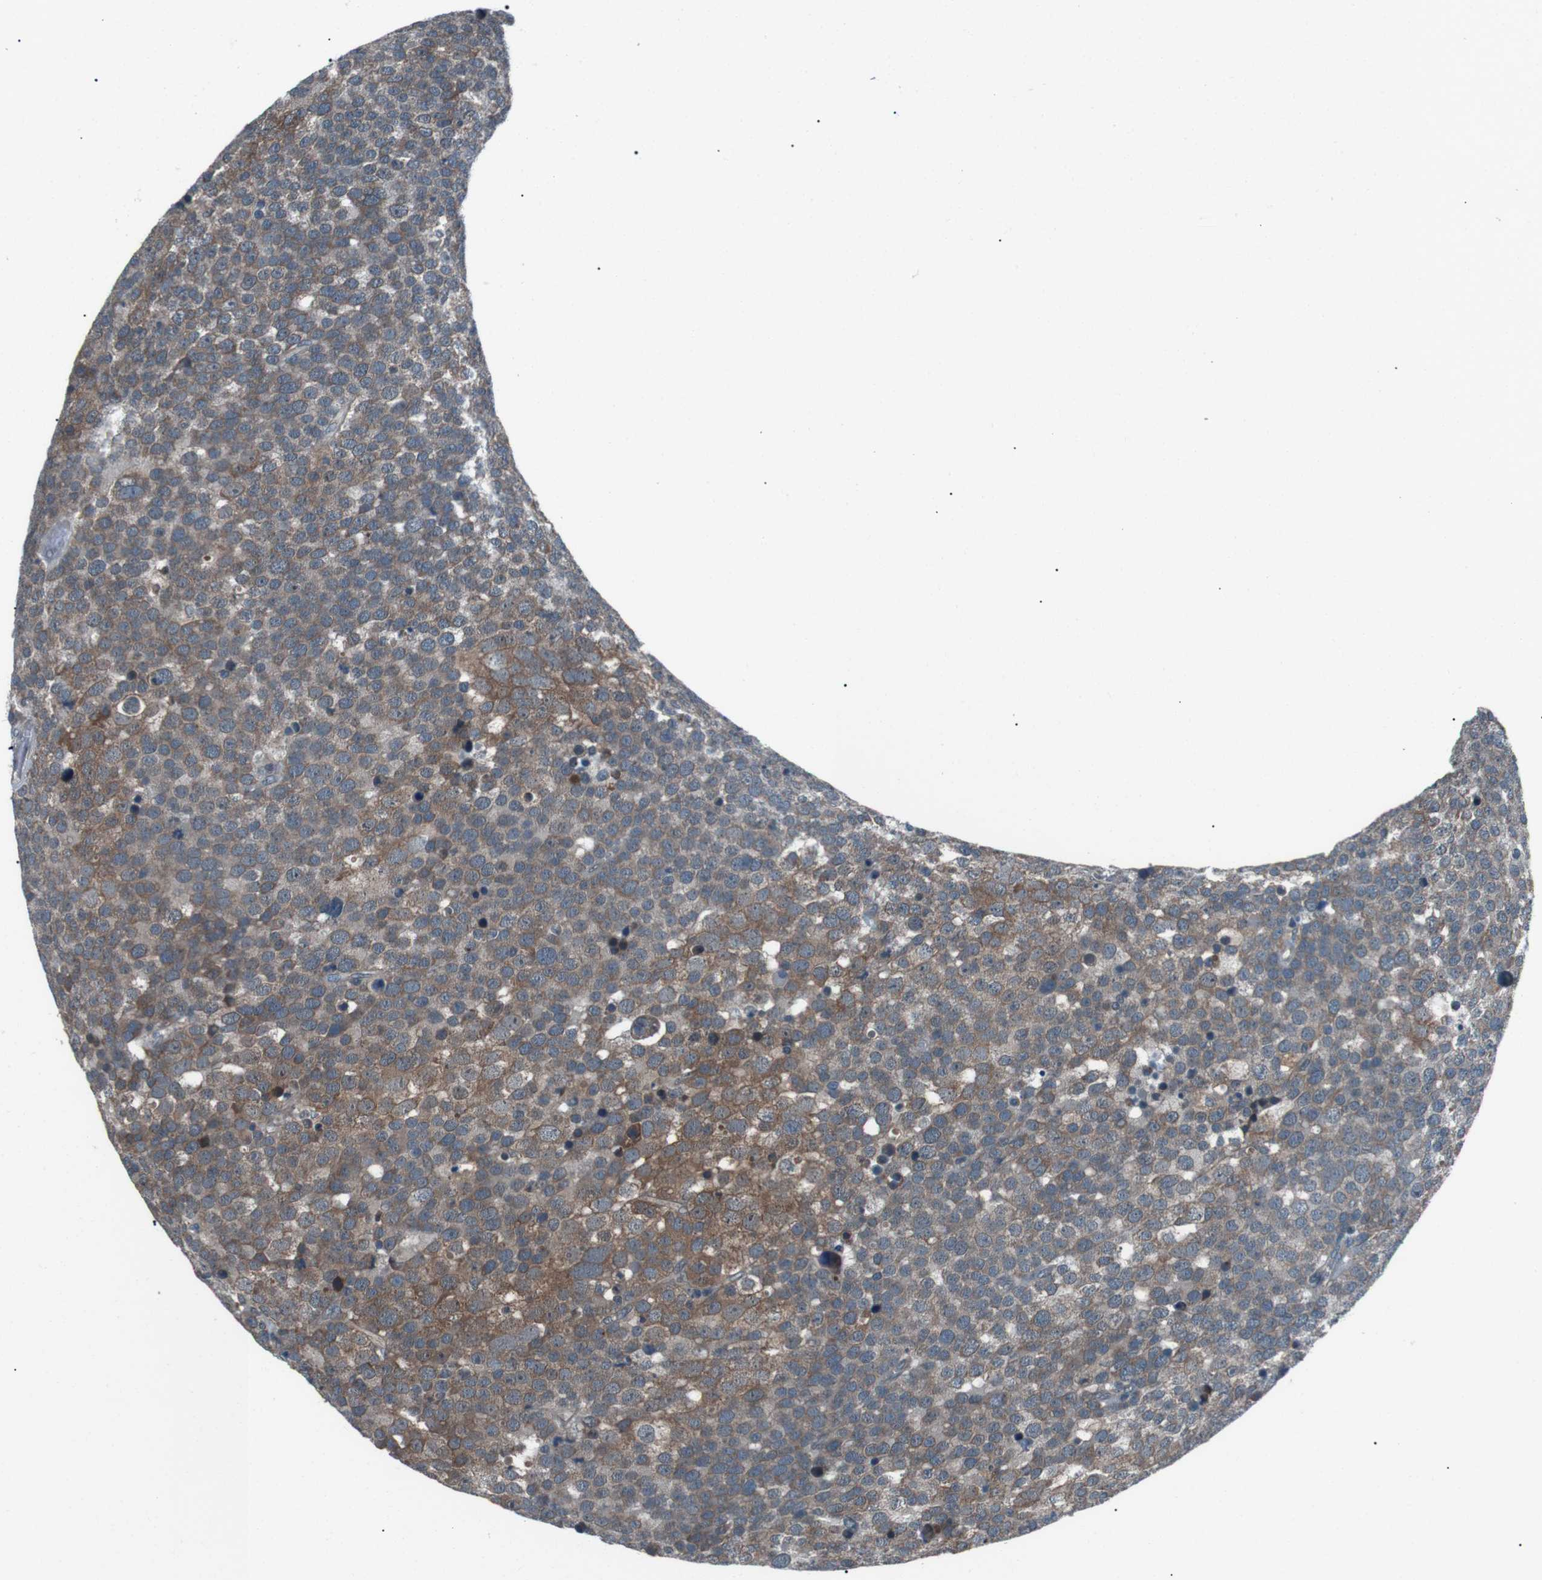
{"staining": {"intensity": "moderate", "quantity": ">75%", "location": "cytoplasmic/membranous"}, "tissue": "testis cancer", "cell_type": "Tumor cells", "image_type": "cancer", "snomed": [{"axis": "morphology", "description": "Seminoma, NOS"}, {"axis": "topography", "description": "Testis"}], "caption": "Testis cancer (seminoma) was stained to show a protein in brown. There is medium levels of moderate cytoplasmic/membranous positivity in approximately >75% of tumor cells.", "gene": "LRIG2", "patient": {"sex": "male", "age": 71}}